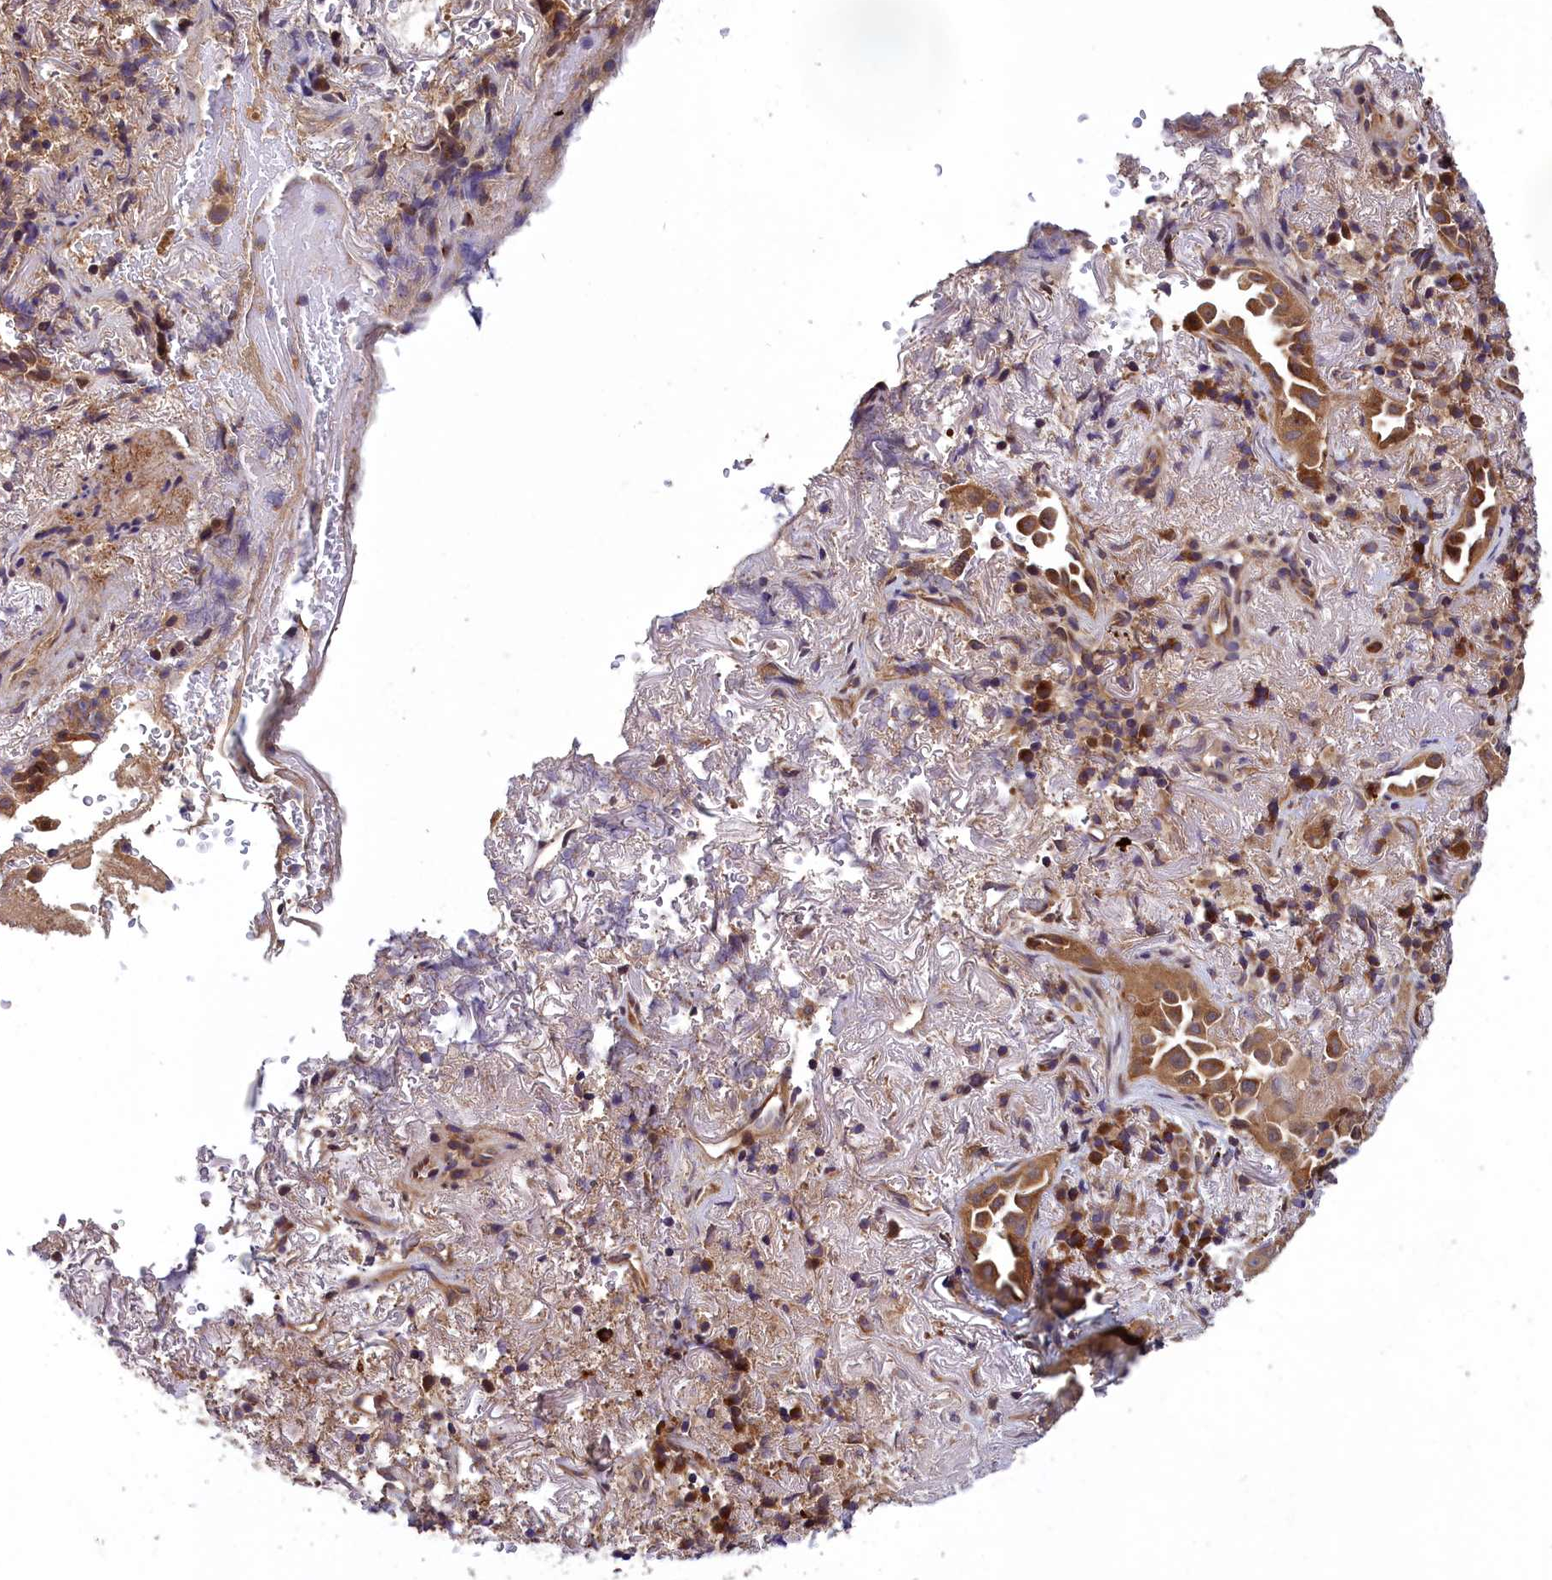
{"staining": {"intensity": "moderate", "quantity": ">75%", "location": "cytoplasmic/membranous"}, "tissue": "lung cancer", "cell_type": "Tumor cells", "image_type": "cancer", "snomed": [{"axis": "morphology", "description": "Adenocarcinoma, NOS"}, {"axis": "topography", "description": "Lung"}], "caption": "The histopathology image demonstrates immunohistochemical staining of lung cancer. There is moderate cytoplasmic/membranous positivity is appreciated in about >75% of tumor cells.", "gene": "CCDC15", "patient": {"sex": "female", "age": 69}}